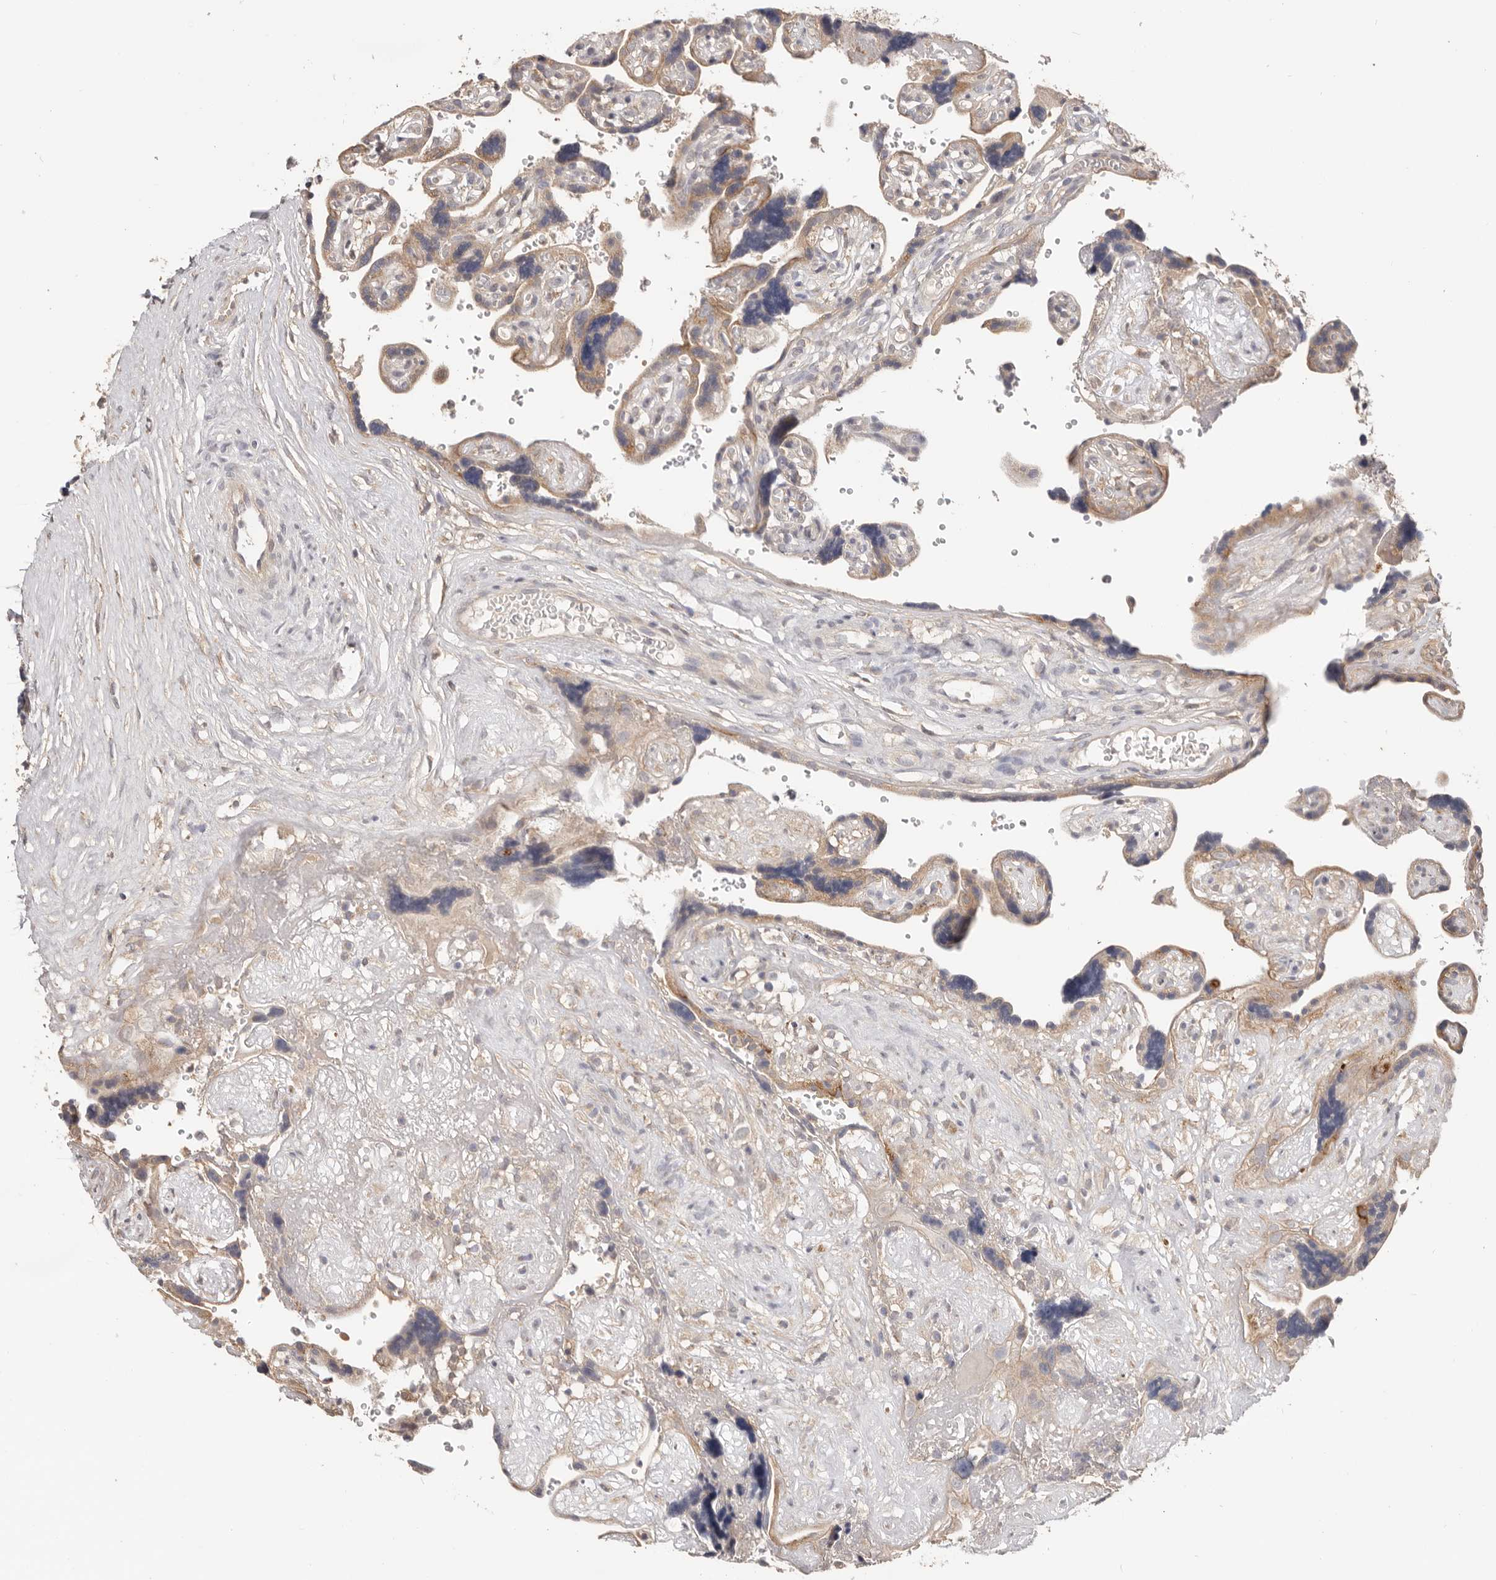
{"staining": {"intensity": "weak", "quantity": ">75%", "location": "cytoplasmic/membranous"}, "tissue": "placenta", "cell_type": "Decidual cells", "image_type": "normal", "snomed": [{"axis": "morphology", "description": "Normal tissue, NOS"}, {"axis": "topography", "description": "Placenta"}], "caption": "A brown stain labels weak cytoplasmic/membranous positivity of a protein in decidual cells of normal placenta.", "gene": "LRP6", "patient": {"sex": "female", "age": 30}}